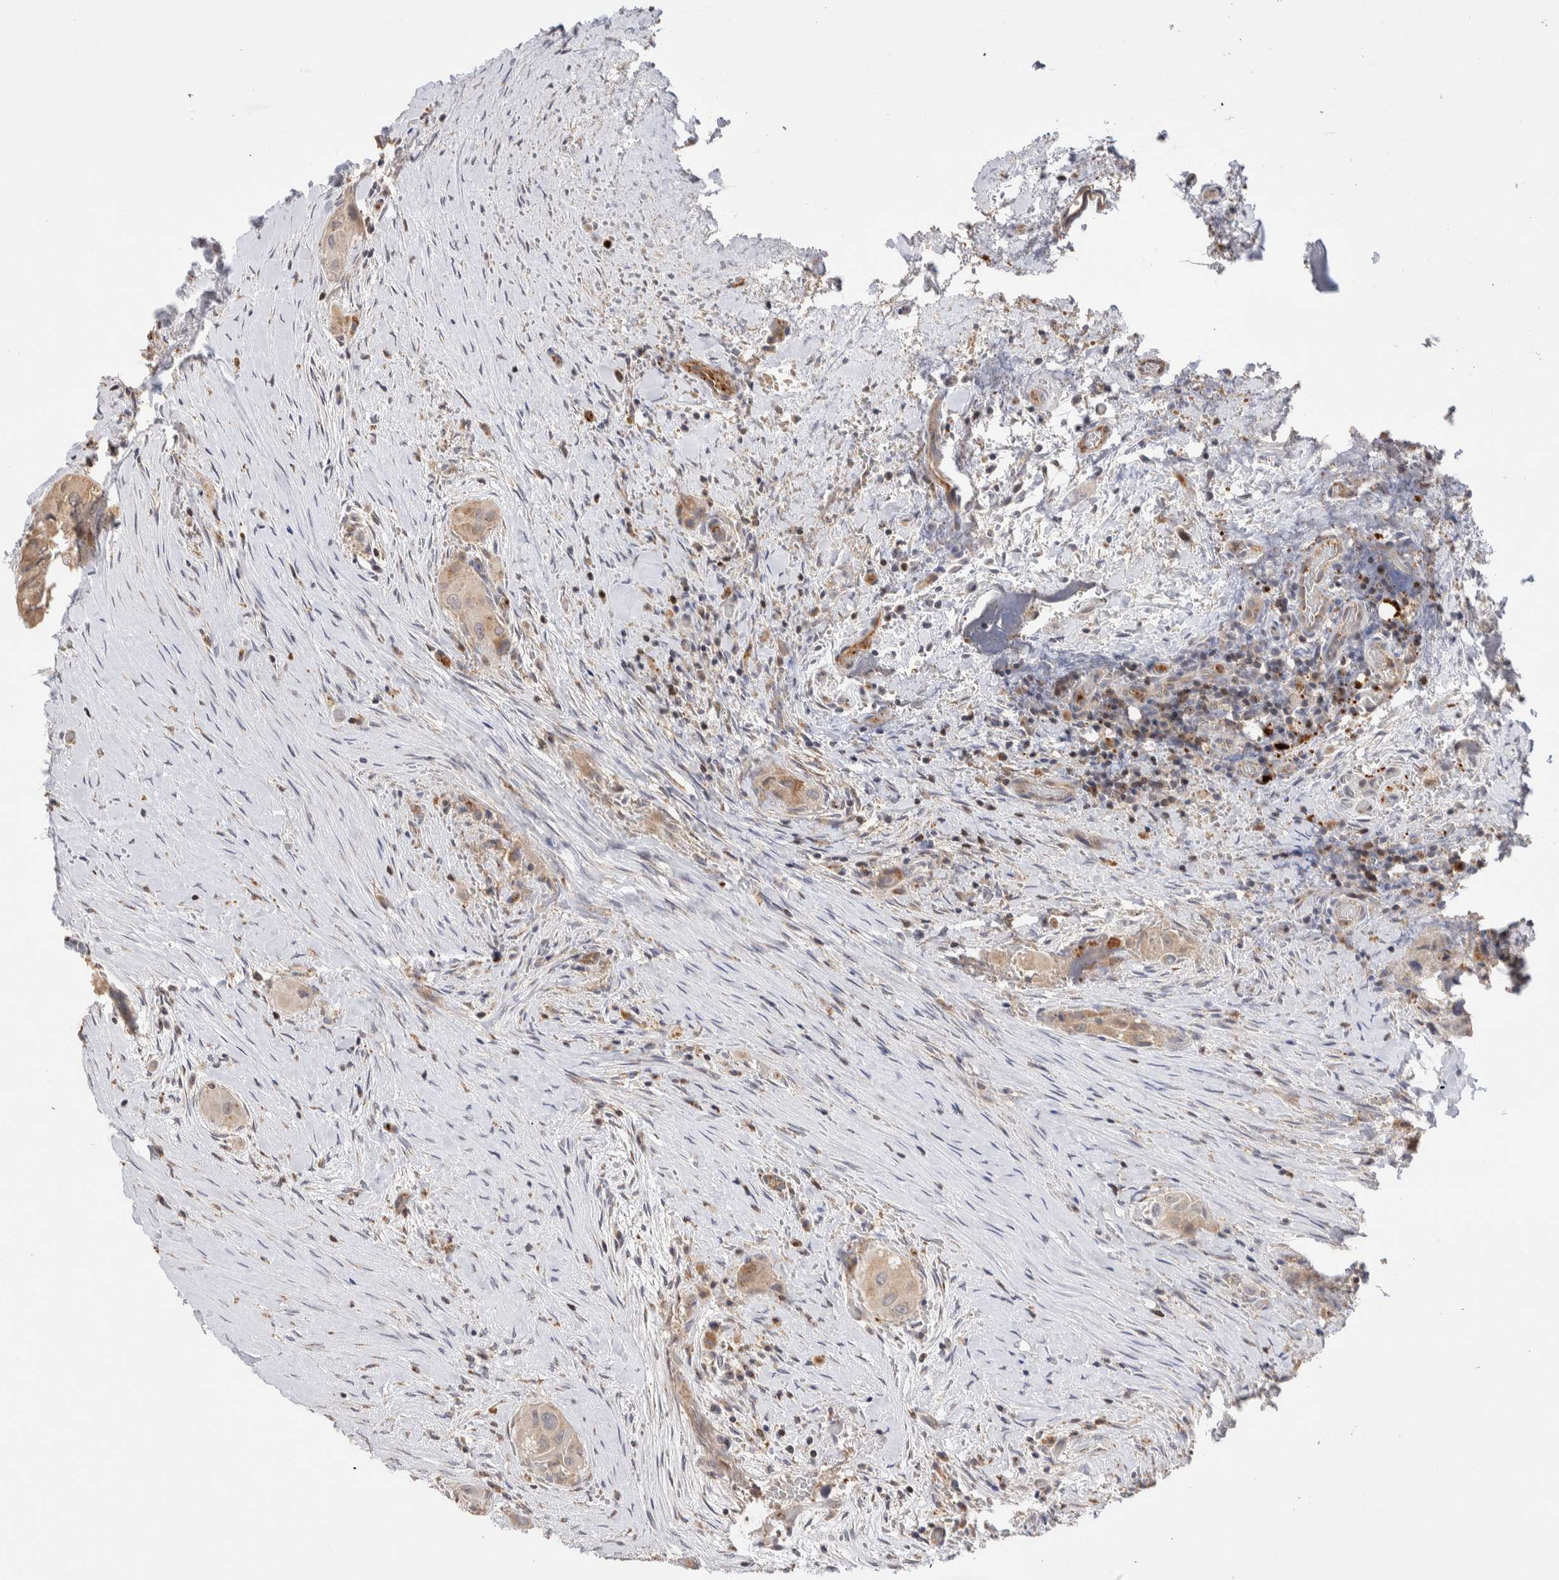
{"staining": {"intensity": "weak", "quantity": ">75%", "location": "cytoplasmic/membranous"}, "tissue": "thyroid cancer", "cell_type": "Tumor cells", "image_type": "cancer", "snomed": [{"axis": "morphology", "description": "Papillary adenocarcinoma, NOS"}, {"axis": "topography", "description": "Thyroid gland"}], "caption": "This is a photomicrograph of immunohistochemistry staining of thyroid cancer, which shows weak positivity in the cytoplasmic/membranous of tumor cells.", "gene": "NSMAF", "patient": {"sex": "female", "age": 59}}